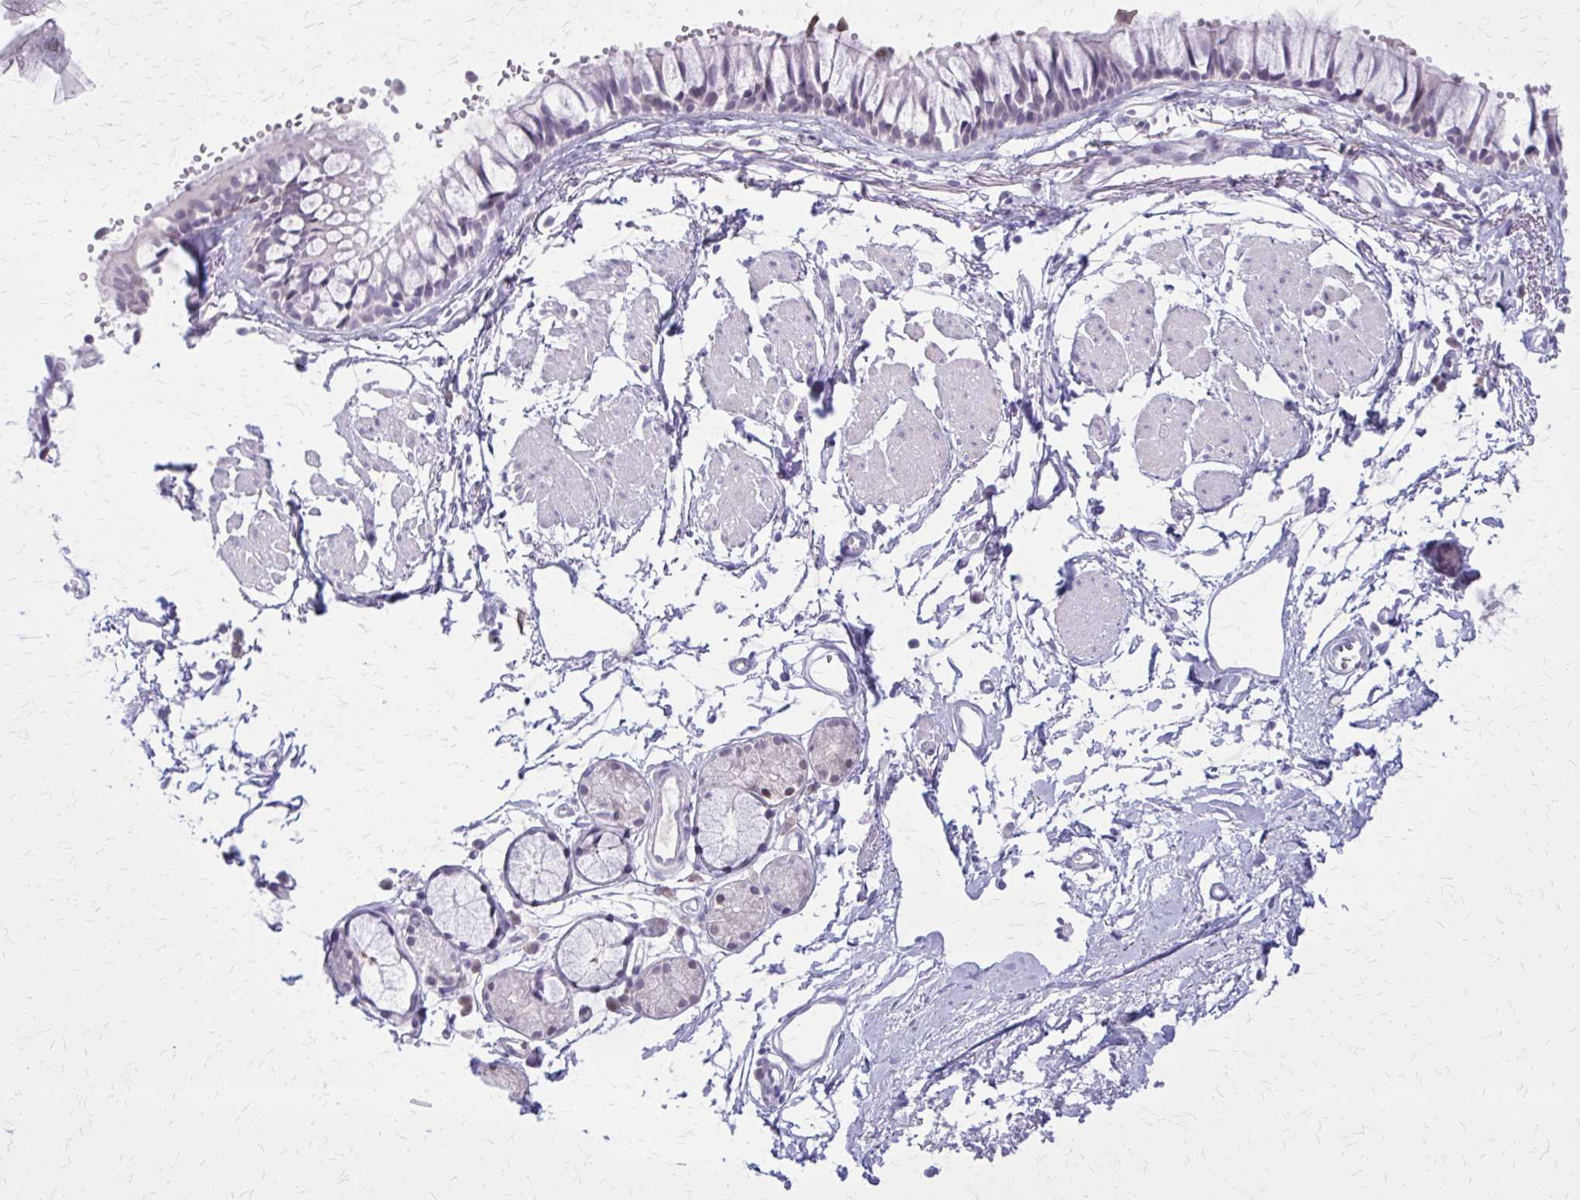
{"staining": {"intensity": "negative", "quantity": "none", "location": "none"}, "tissue": "bronchus", "cell_type": "Respiratory epithelial cells", "image_type": "normal", "snomed": [{"axis": "morphology", "description": "Normal tissue, NOS"}, {"axis": "topography", "description": "Cartilage tissue"}, {"axis": "topography", "description": "Bronchus"}, {"axis": "topography", "description": "Peripheral nerve tissue"}], "caption": "Immunohistochemistry (IHC) of normal bronchus shows no expression in respiratory epithelial cells. (DAB (3,3'-diaminobenzidine) immunohistochemistry (IHC) with hematoxylin counter stain).", "gene": "GLRX", "patient": {"sex": "female", "age": 59}}